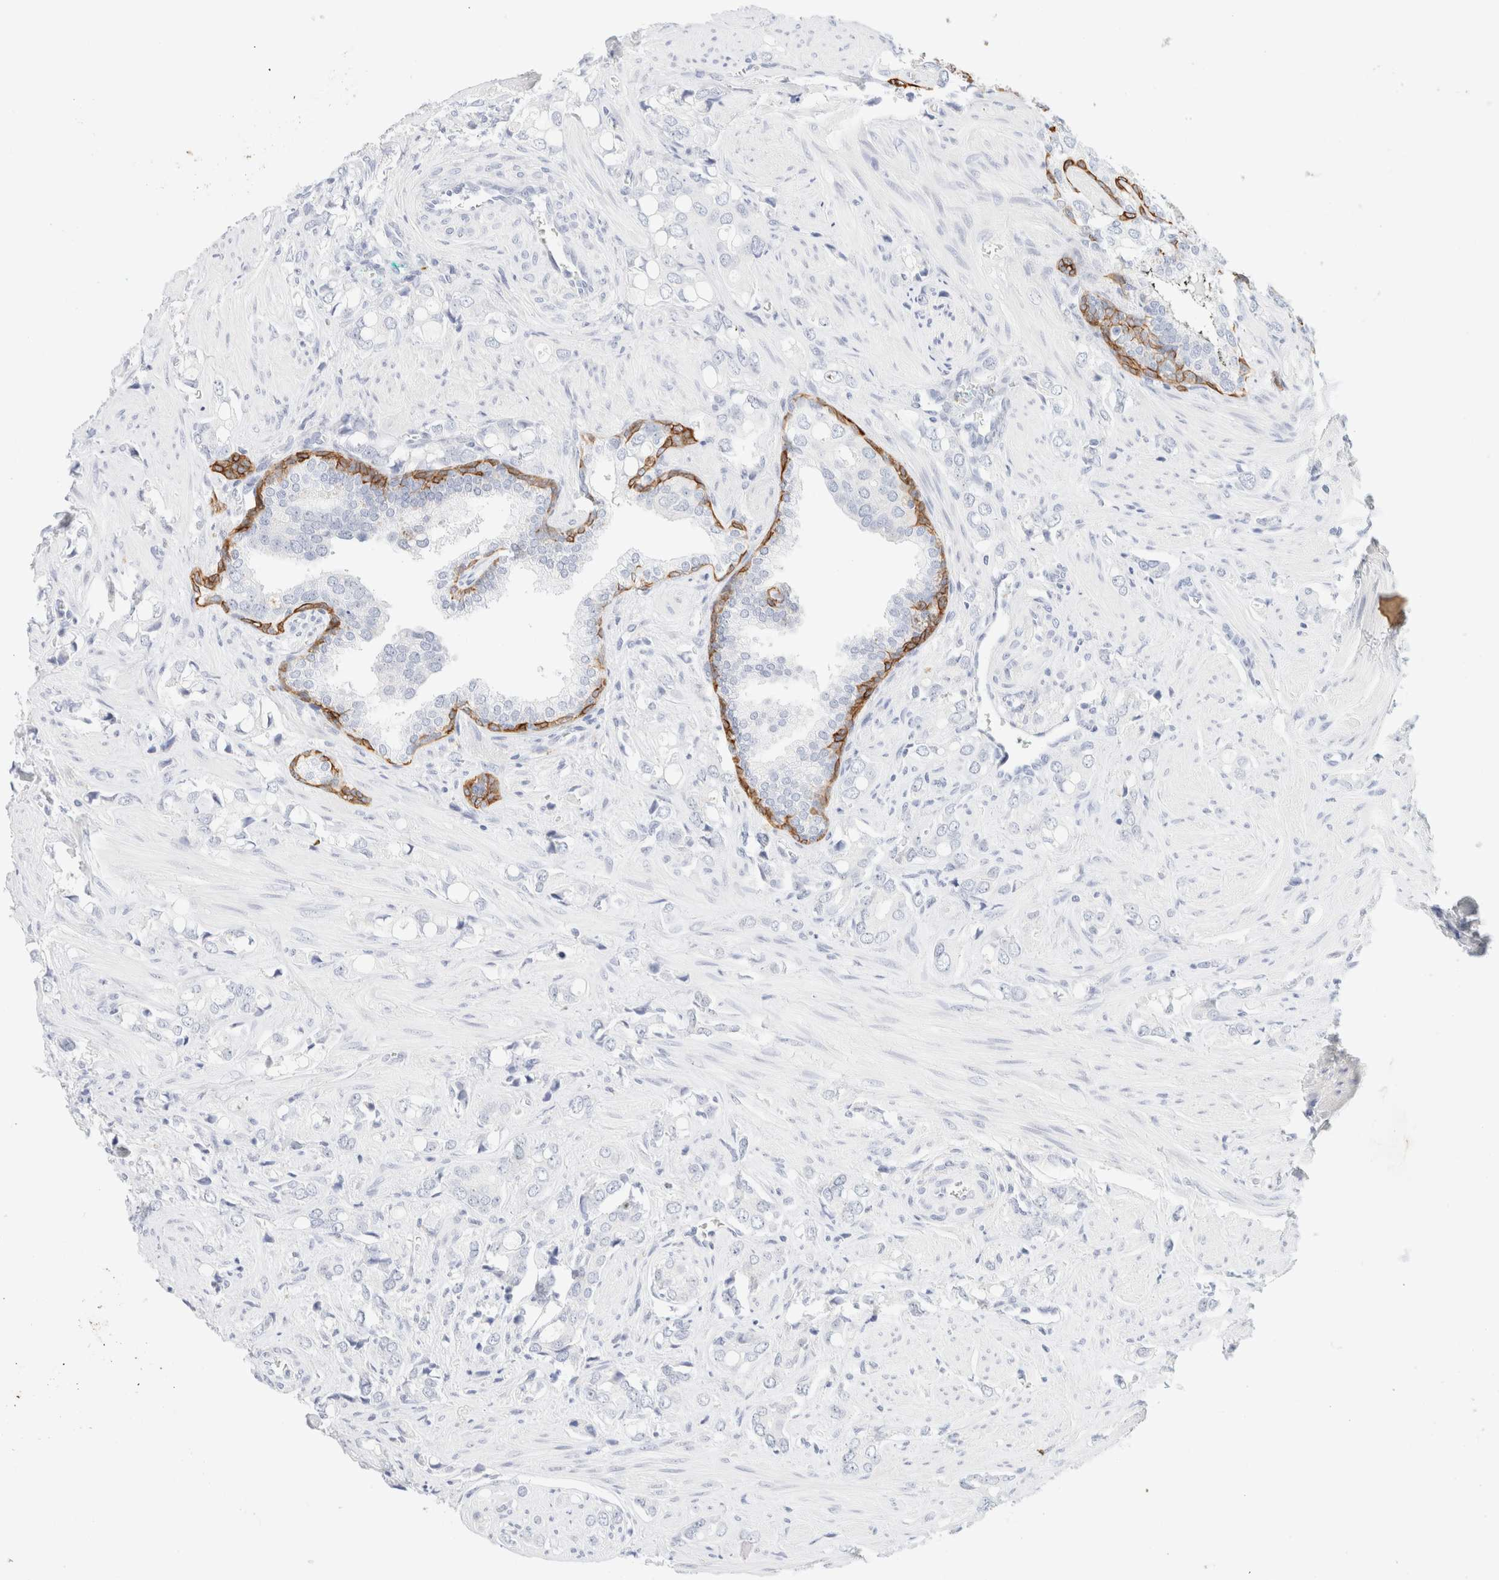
{"staining": {"intensity": "negative", "quantity": "none", "location": "none"}, "tissue": "prostate cancer", "cell_type": "Tumor cells", "image_type": "cancer", "snomed": [{"axis": "morphology", "description": "Adenocarcinoma, High grade"}, {"axis": "topography", "description": "Prostate"}], "caption": "There is no significant positivity in tumor cells of prostate cancer.", "gene": "KRT15", "patient": {"sex": "male", "age": 52}}